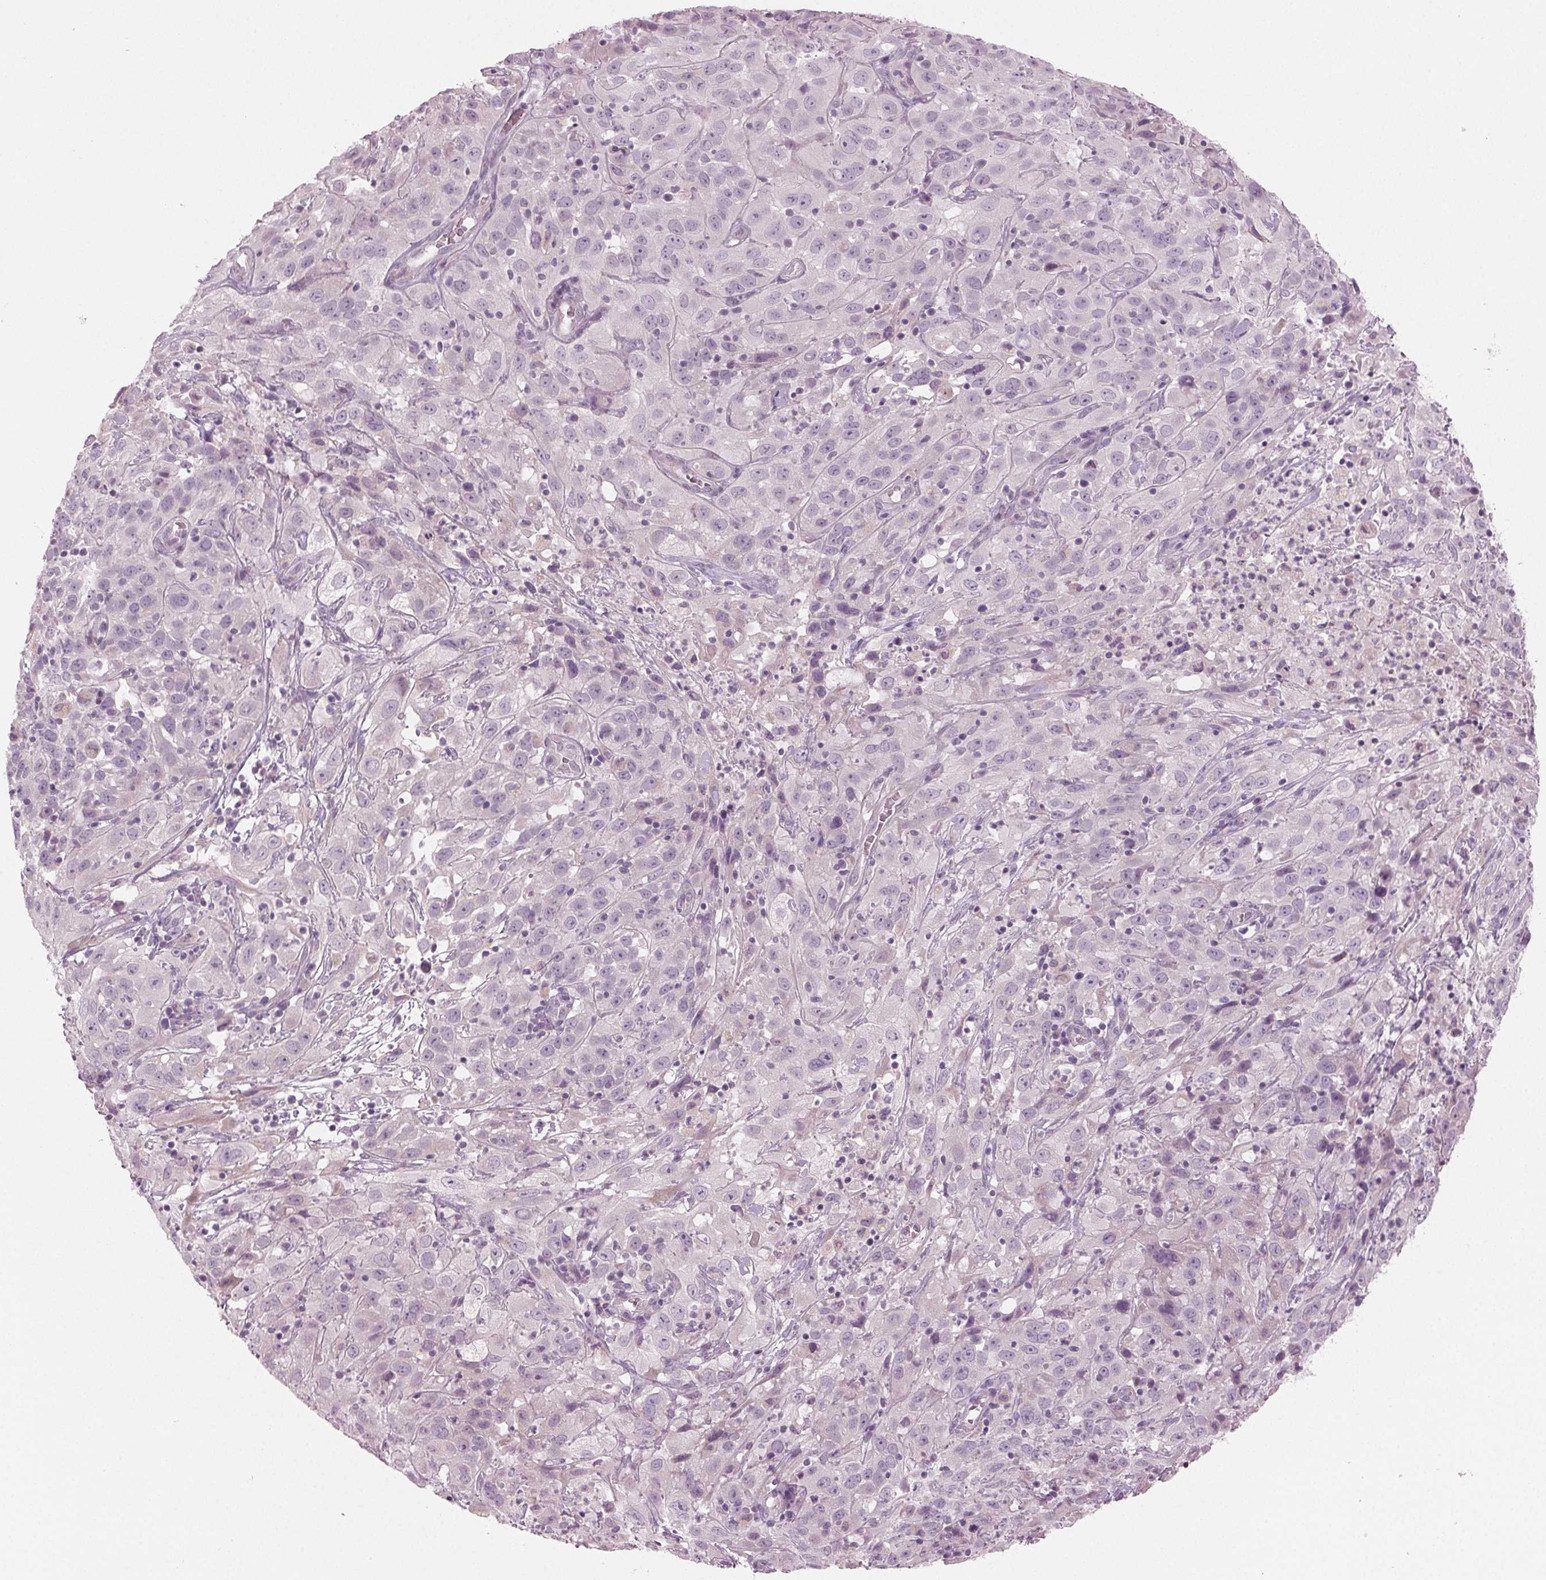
{"staining": {"intensity": "negative", "quantity": "none", "location": "none"}, "tissue": "cervical cancer", "cell_type": "Tumor cells", "image_type": "cancer", "snomed": [{"axis": "morphology", "description": "Squamous cell carcinoma, NOS"}, {"axis": "topography", "description": "Cervix"}], "caption": "Micrograph shows no significant protein staining in tumor cells of cervical cancer.", "gene": "PRAP1", "patient": {"sex": "female", "age": 32}}